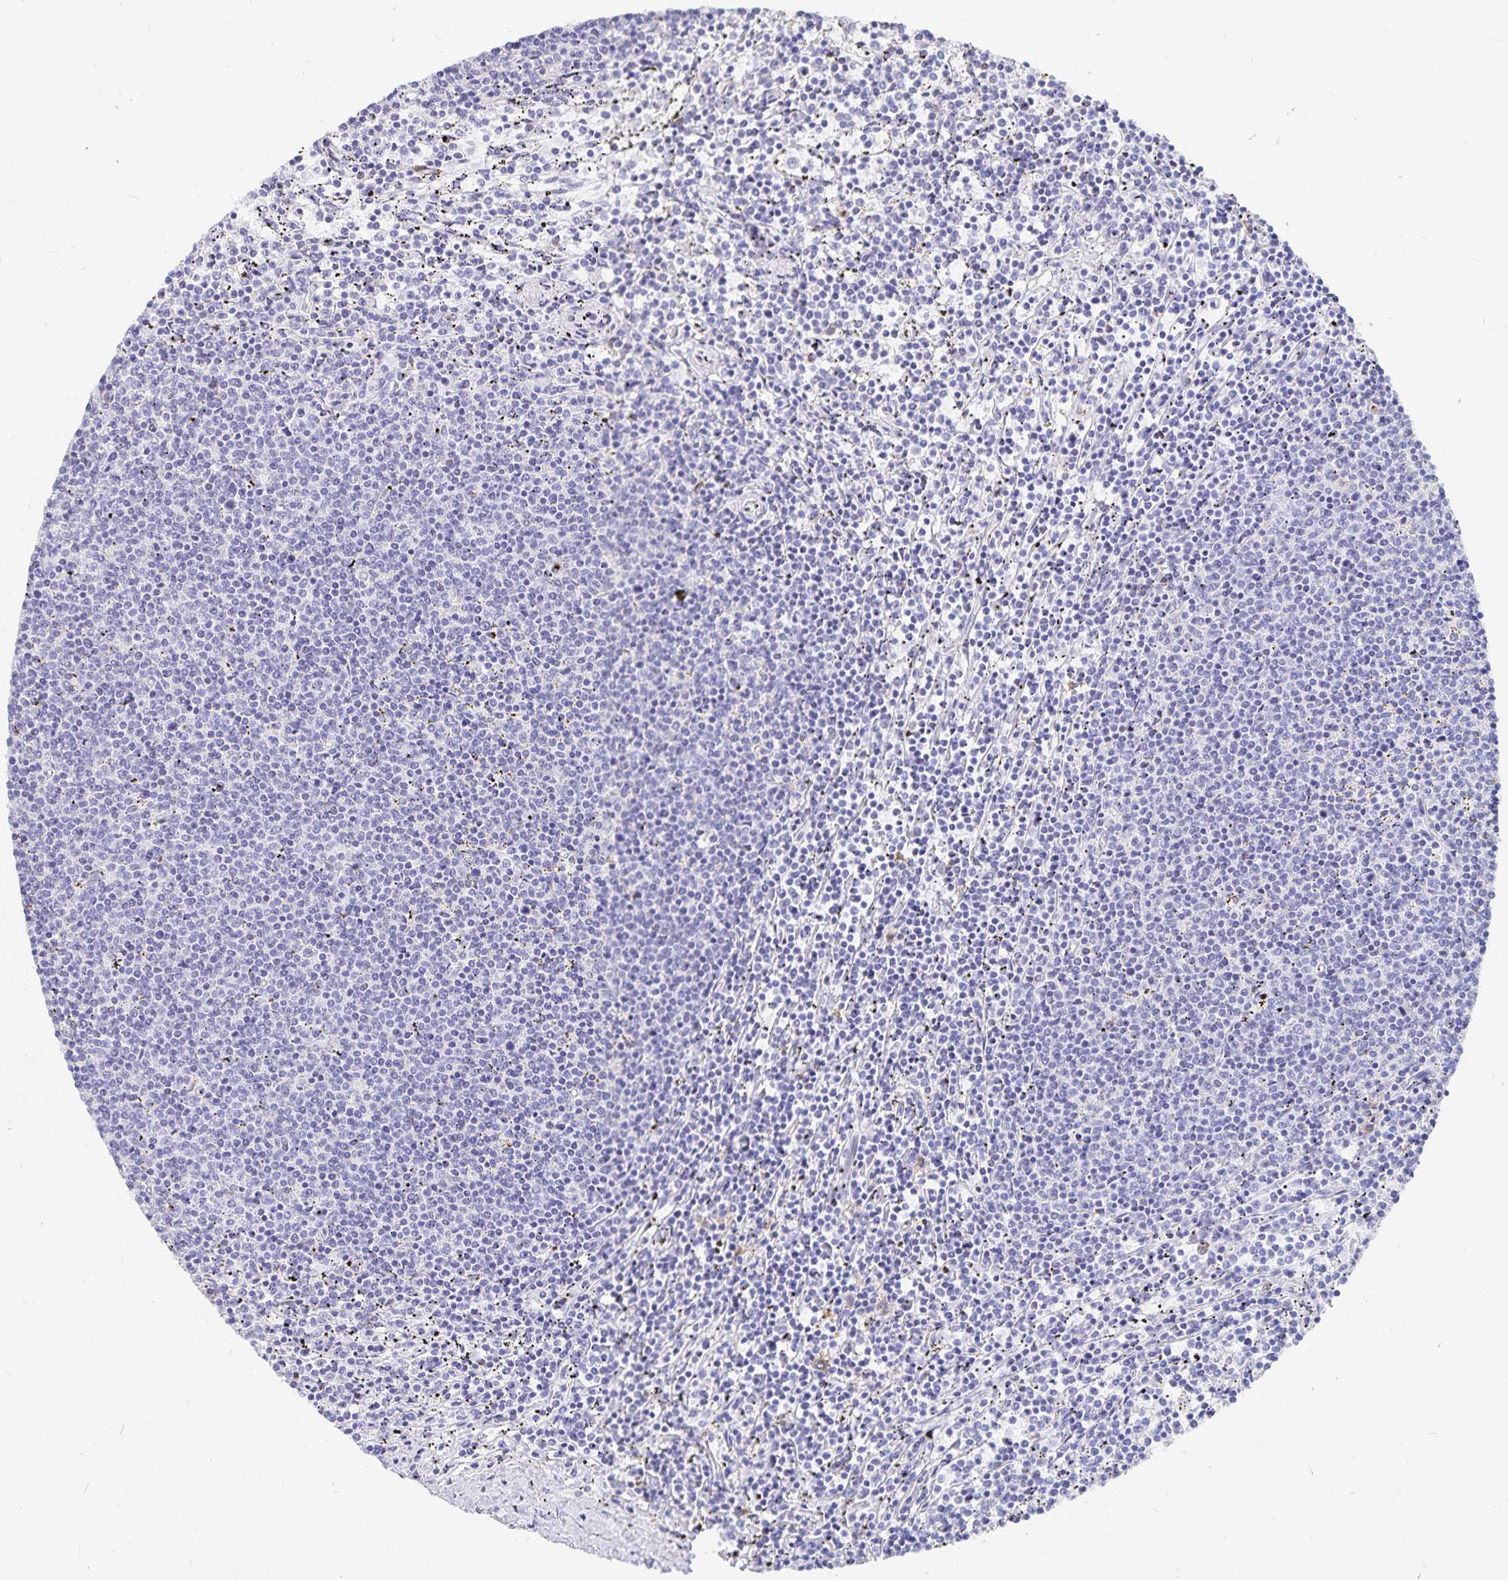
{"staining": {"intensity": "negative", "quantity": "none", "location": "none"}, "tissue": "lymphoma", "cell_type": "Tumor cells", "image_type": "cancer", "snomed": [{"axis": "morphology", "description": "Malignant lymphoma, non-Hodgkin's type, Low grade"}, {"axis": "topography", "description": "Spleen"}], "caption": "IHC micrograph of neoplastic tissue: human low-grade malignant lymphoma, non-Hodgkin's type stained with DAB (3,3'-diaminobenzidine) shows no significant protein staining in tumor cells. Nuclei are stained in blue.", "gene": "INSL5", "patient": {"sex": "female", "age": 50}}